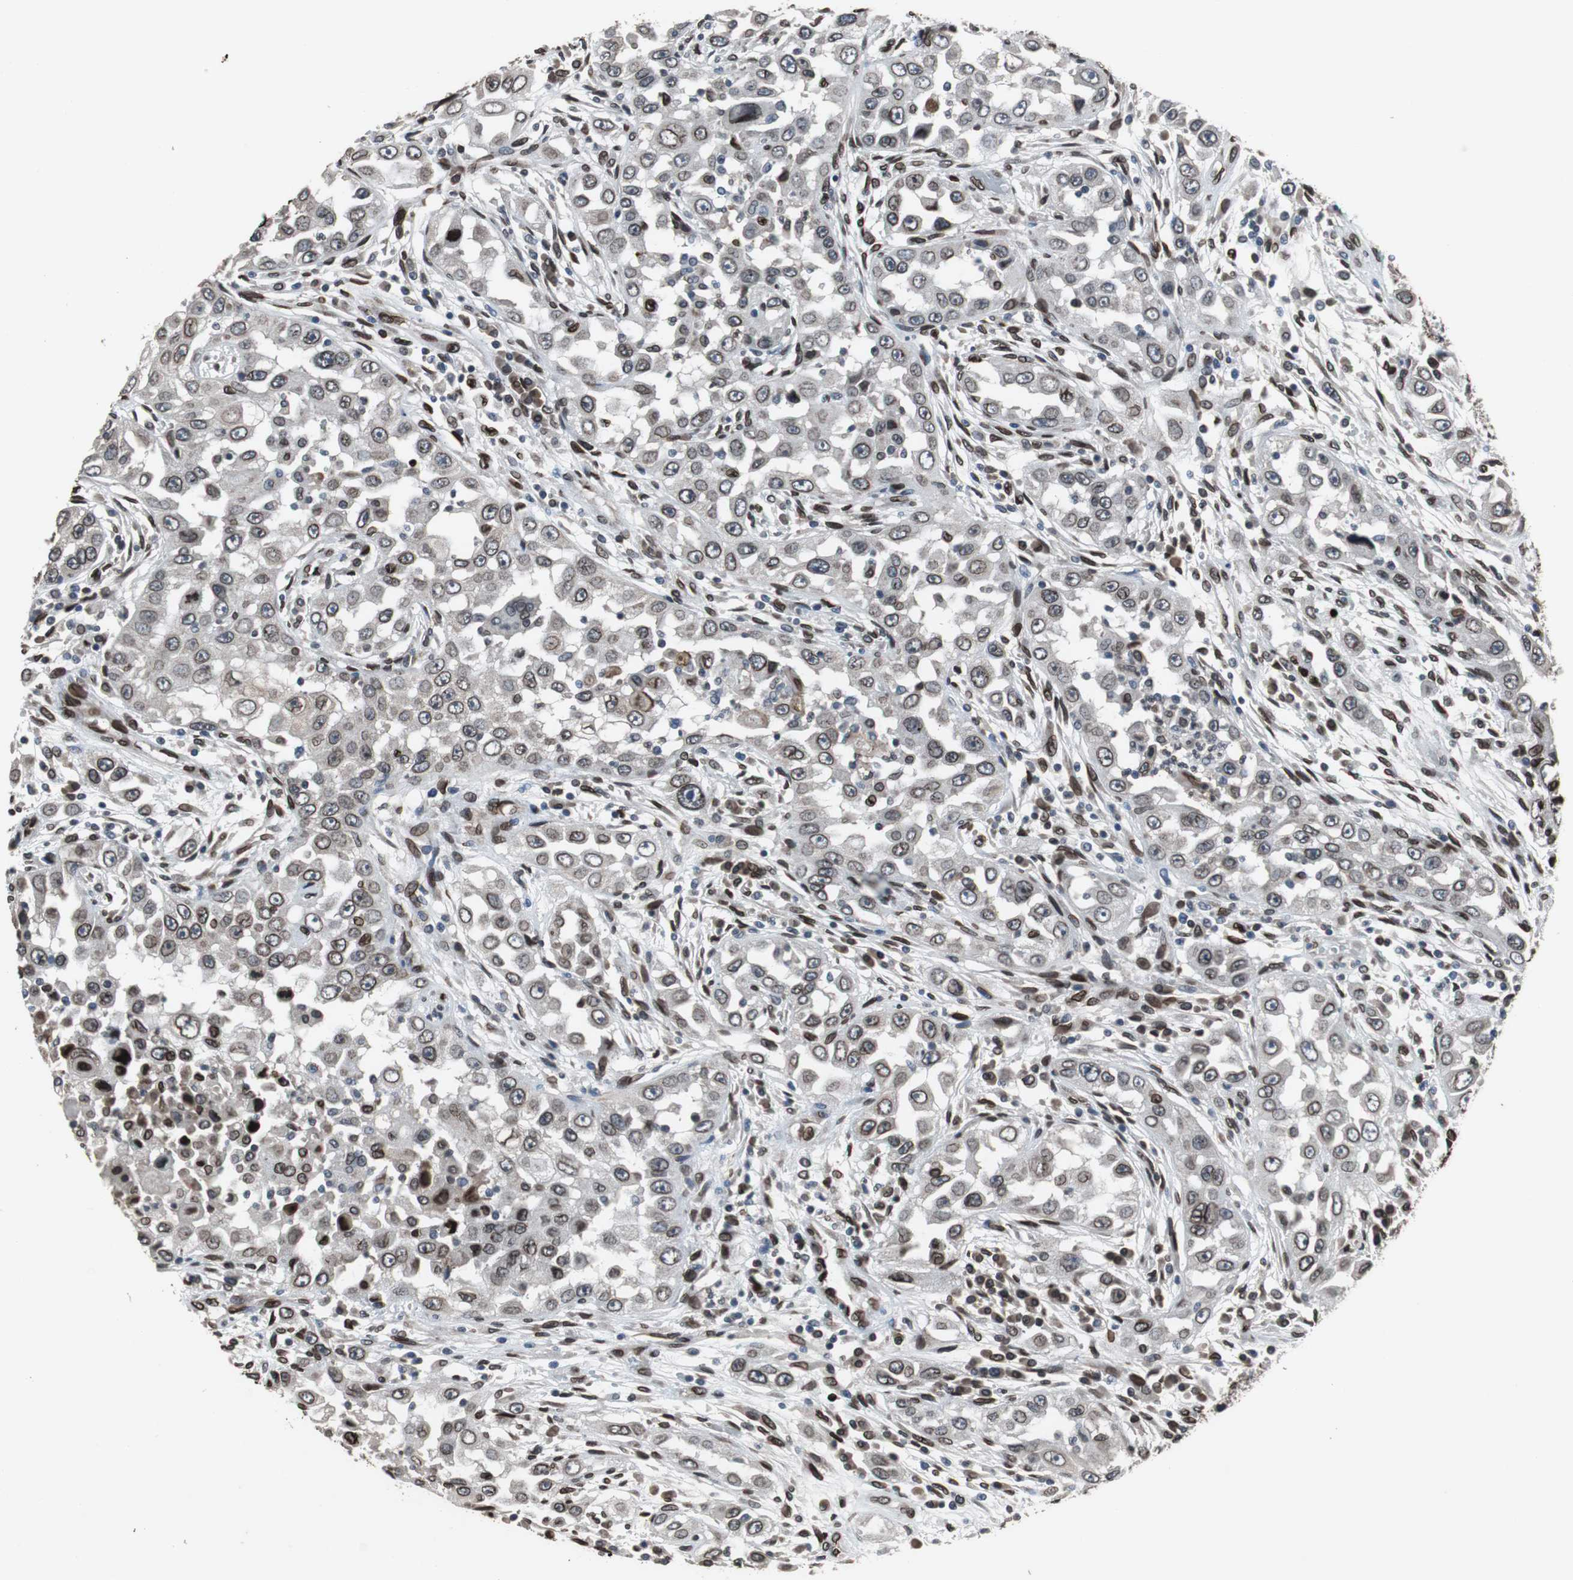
{"staining": {"intensity": "strong", "quantity": ">75%", "location": "cytoplasmic/membranous,nuclear"}, "tissue": "head and neck cancer", "cell_type": "Tumor cells", "image_type": "cancer", "snomed": [{"axis": "morphology", "description": "Carcinoma, NOS"}, {"axis": "topography", "description": "Head-Neck"}], "caption": "Protein expression by immunohistochemistry demonstrates strong cytoplasmic/membranous and nuclear positivity in about >75% of tumor cells in head and neck carcinoma. (brown staining indicates protein expression, while blue staining denotes nuclei).", "gene": "LMNA", "patient": {"sex": "male", "age": 87}}